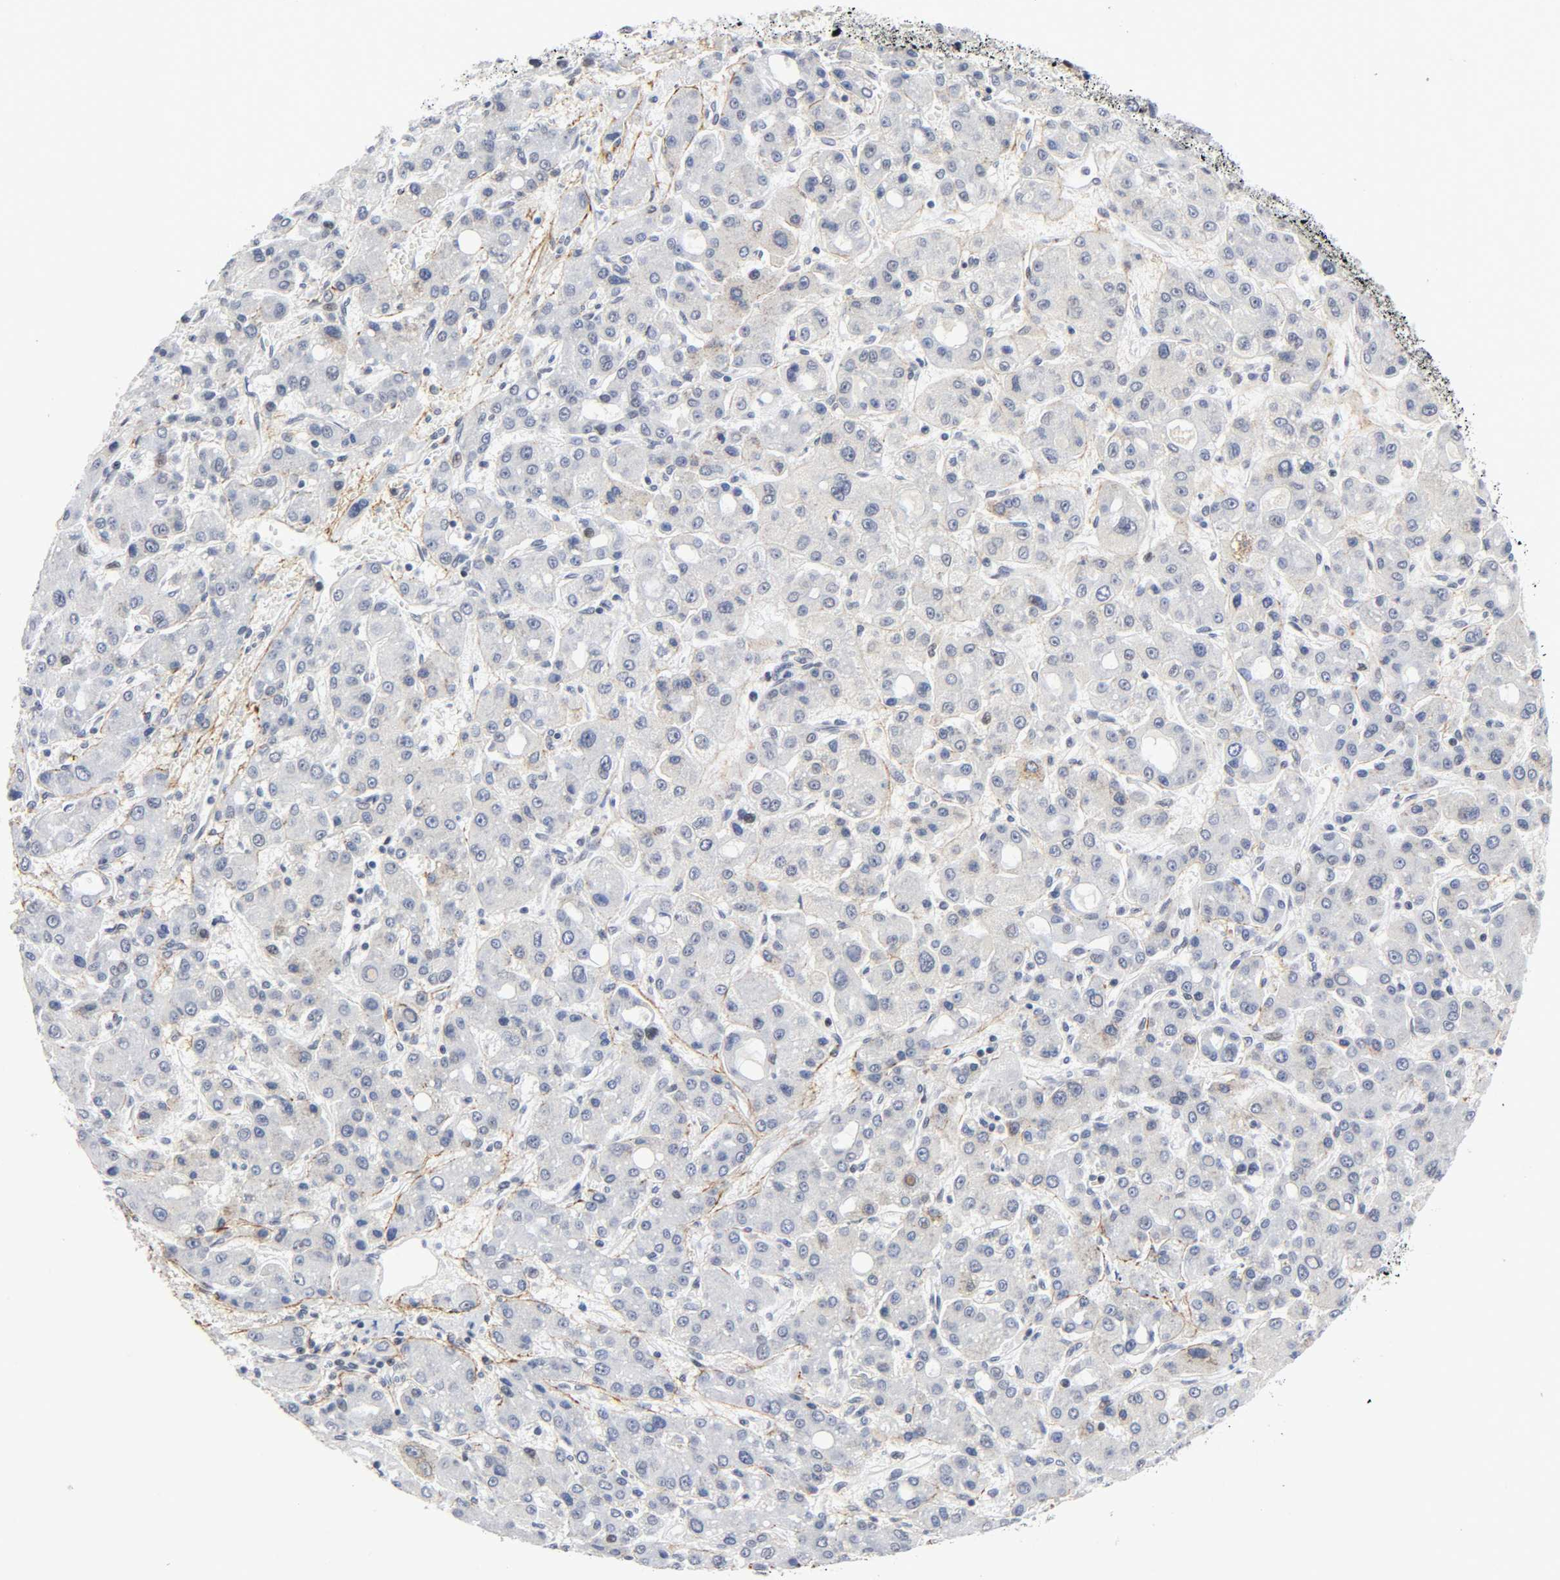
{"staining": {"intensity": "negative", "quantity": "none", "location": "none"}, "tissue": "liver cancer", "cell_type": "Tumor cells", "image_type": "cancer", "snomed": [{"axis": "morphology", "description": "Carcinoma, Hepatocellular, NOS"}, {"axis": "topography", "description": "Liver"}], "caption": "Tumor cells are negative for protein expression in human liver hepatocellular carcinoma.", "gene": "DIDO1", "patient": {"sex": "male", "age": 55}}